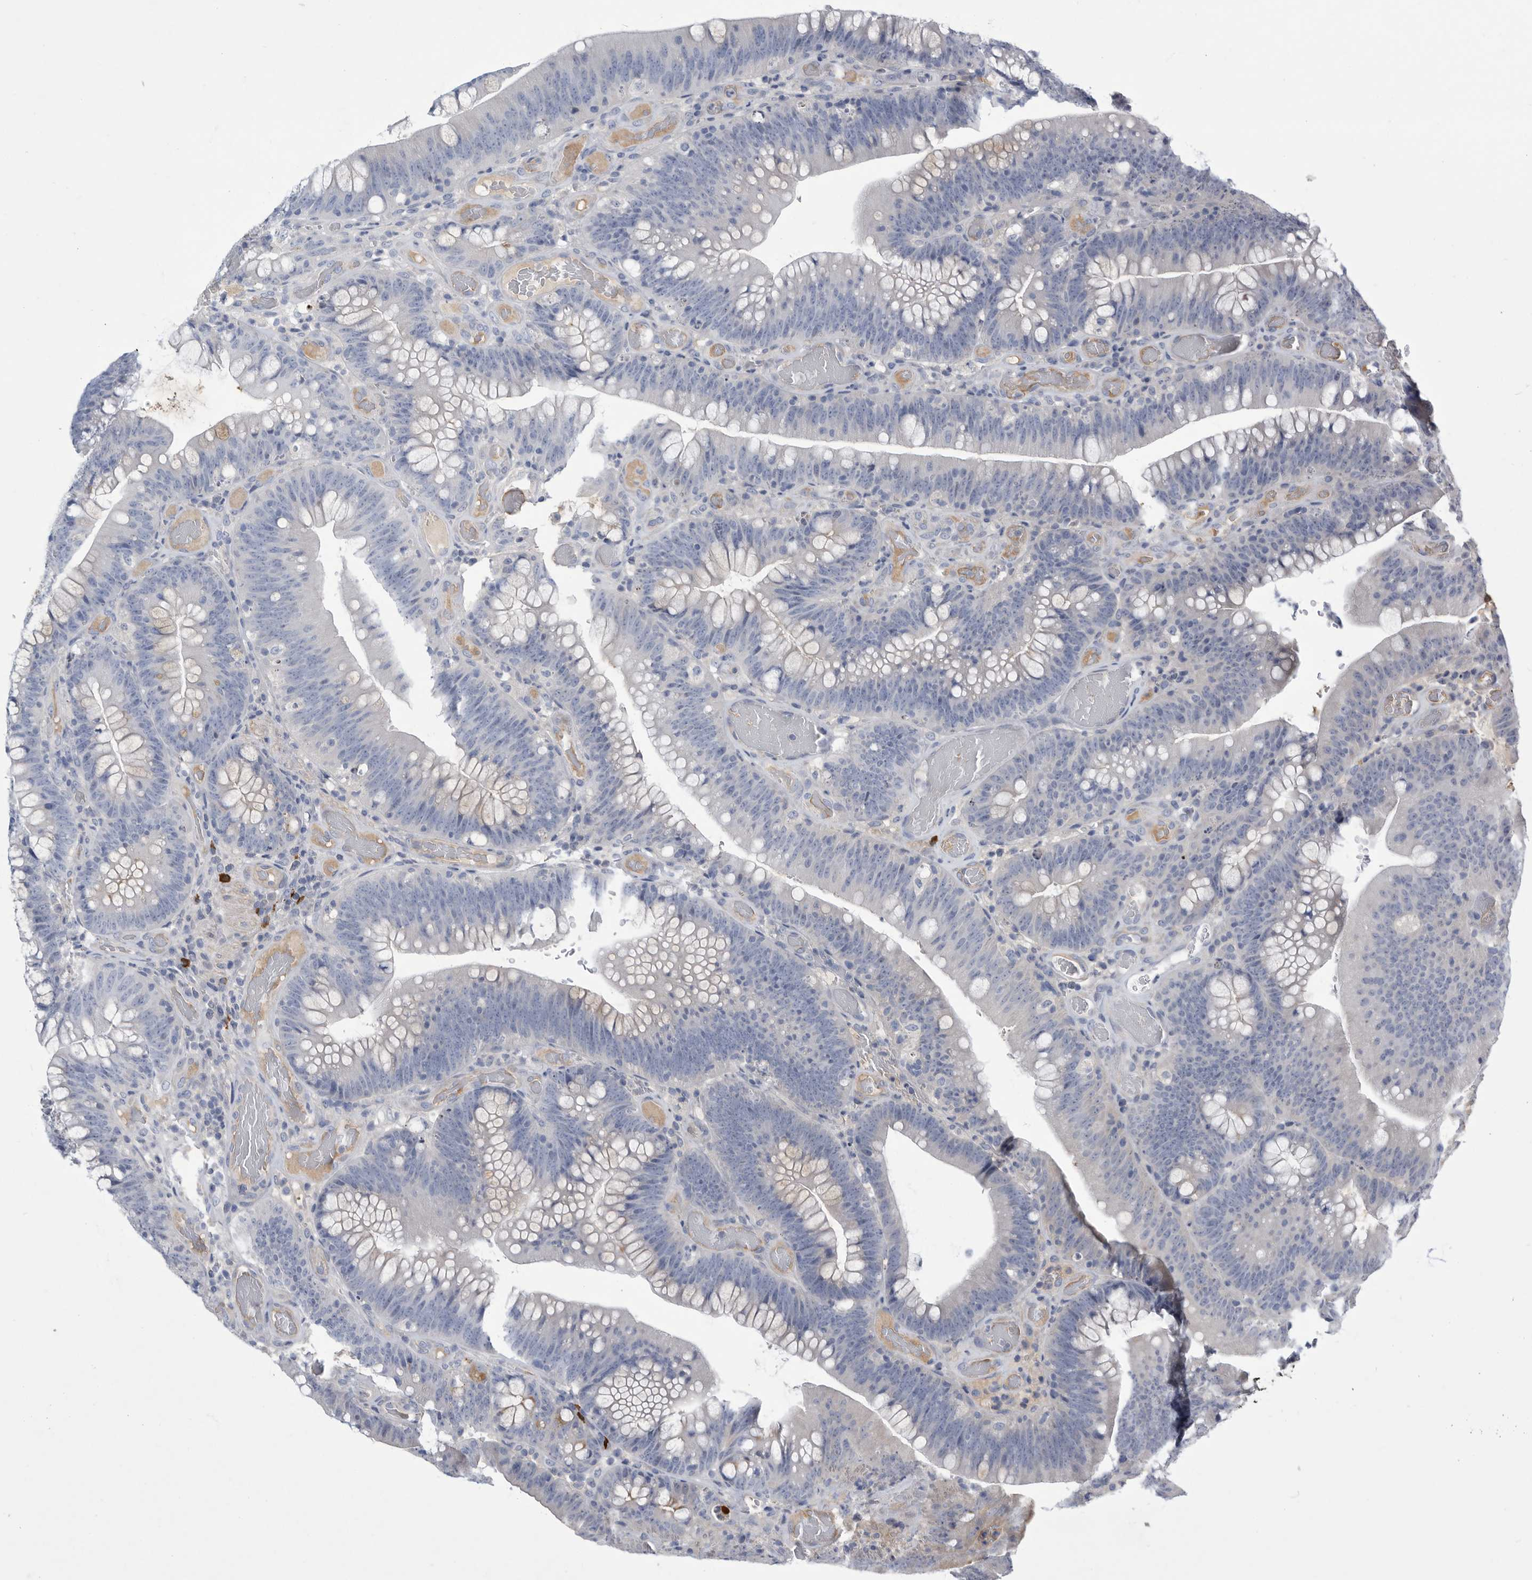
{"staining": {"intensity": "negative", "quantity": "none", "location": "none"}, "tissue": "colorectal cancer", "cell_type": "Tumor cells", "image_type": "cancer", "snomed": [{"axis": "morphology", "description": "Normal tissue, NOS"}, {"axis": "topography", "description": "Colon"}], "caption": "DAB (3,3'-diaminobenzidine) immunohistochemical staining of human colorectal cancer shows no significant staining in tumor cells. (Immunohistochemistry (ihc), brightfield microscopy, high magnification).", "gene": "BTBD6", "patient": {"sex": "female", "age": 82}}